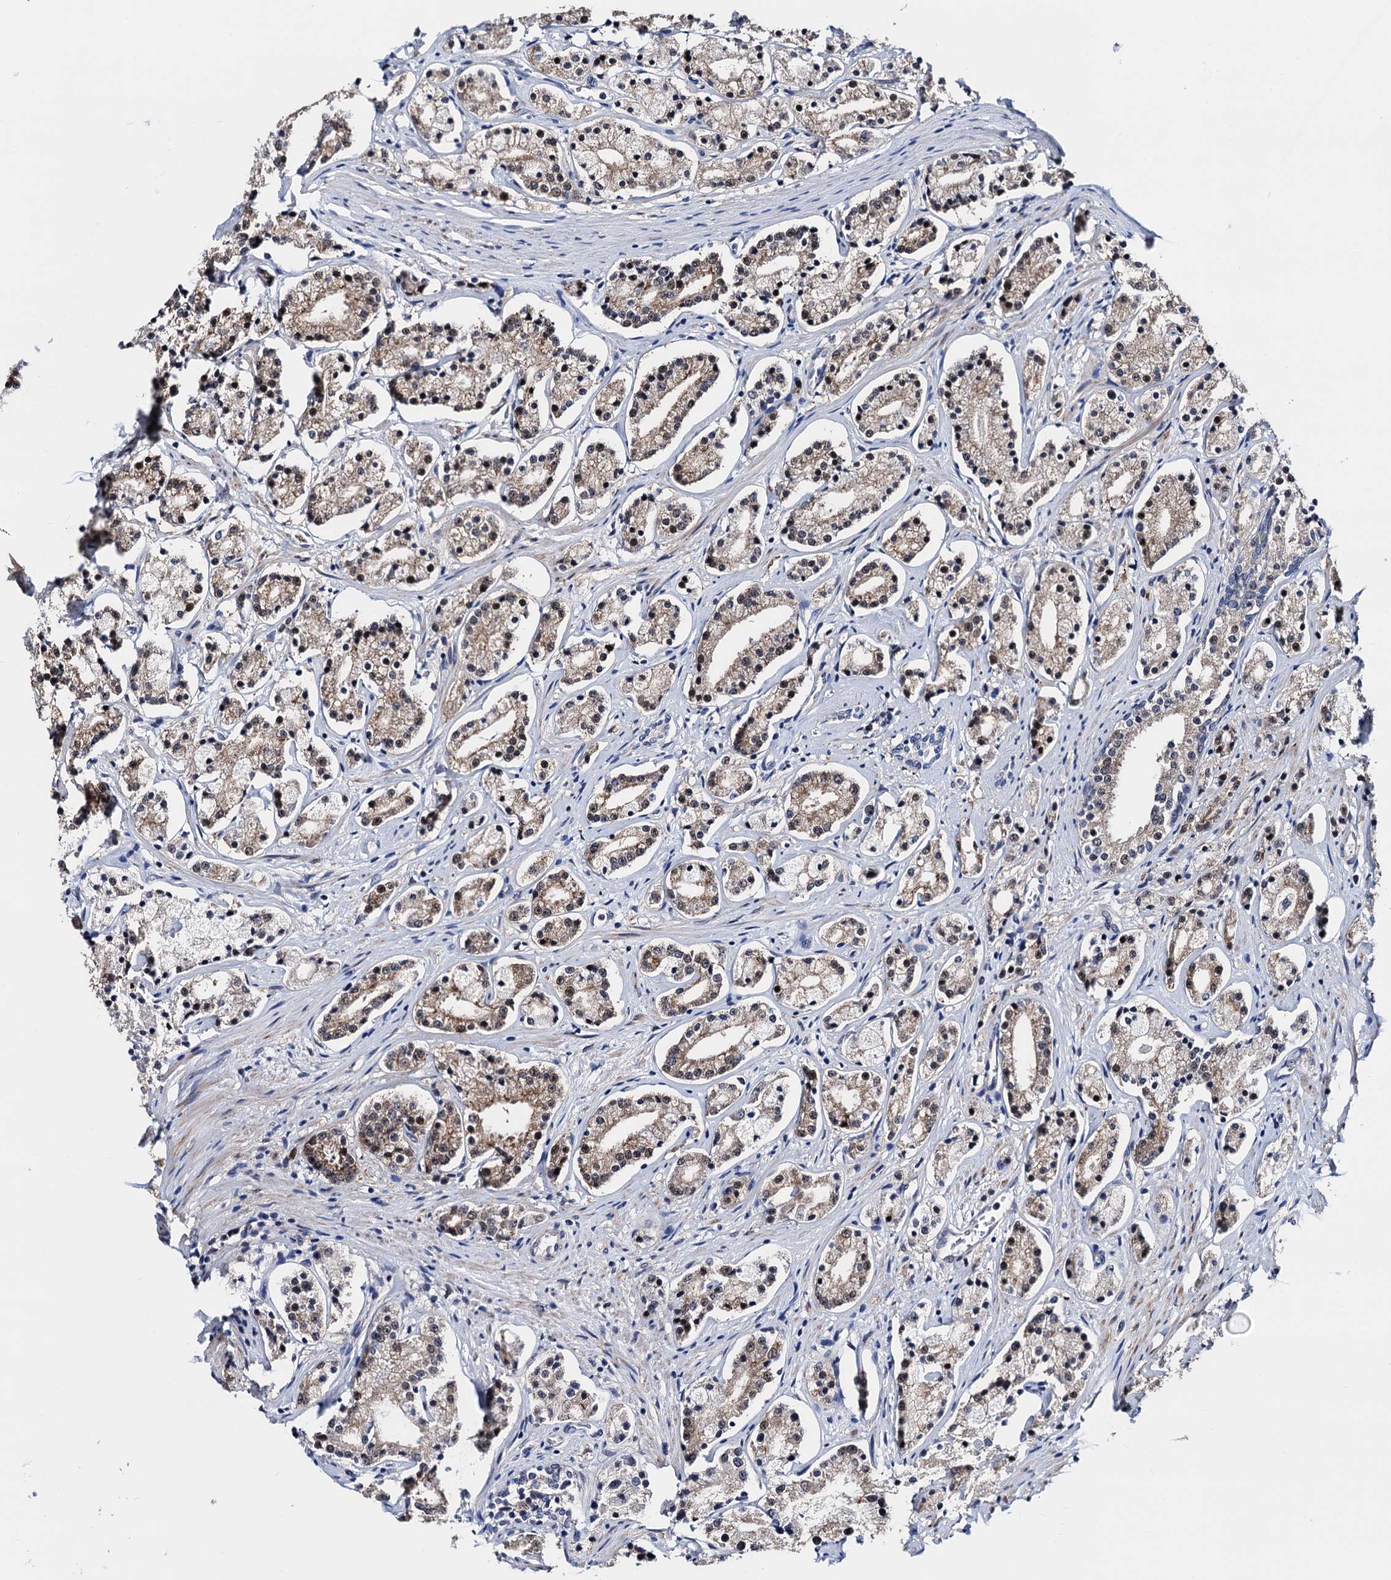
{"staining": {"intensity": "moderate", "quantity": "25%-75%", "location": "cytoplasmic/membranous,nuclear"}, "tissue": "prostate cancer", "cell_type": "Tumor cells", "image_type": "cancer", "snomed": [{"axis": "morphology", "description": "Adenocarcinoma, High grade"}, {"axis": "topography", "description": "Prostate"}], "caption": "DAB immunohistochemical staining of high-grade adenocarcinoma (prostate) displays moderate cytoplasmic/membranous and nuclear protein staining in approximately 25%-75% of tumor cells.", "gene": "COA4", "patient": {"sex": "male", "age": 69}}